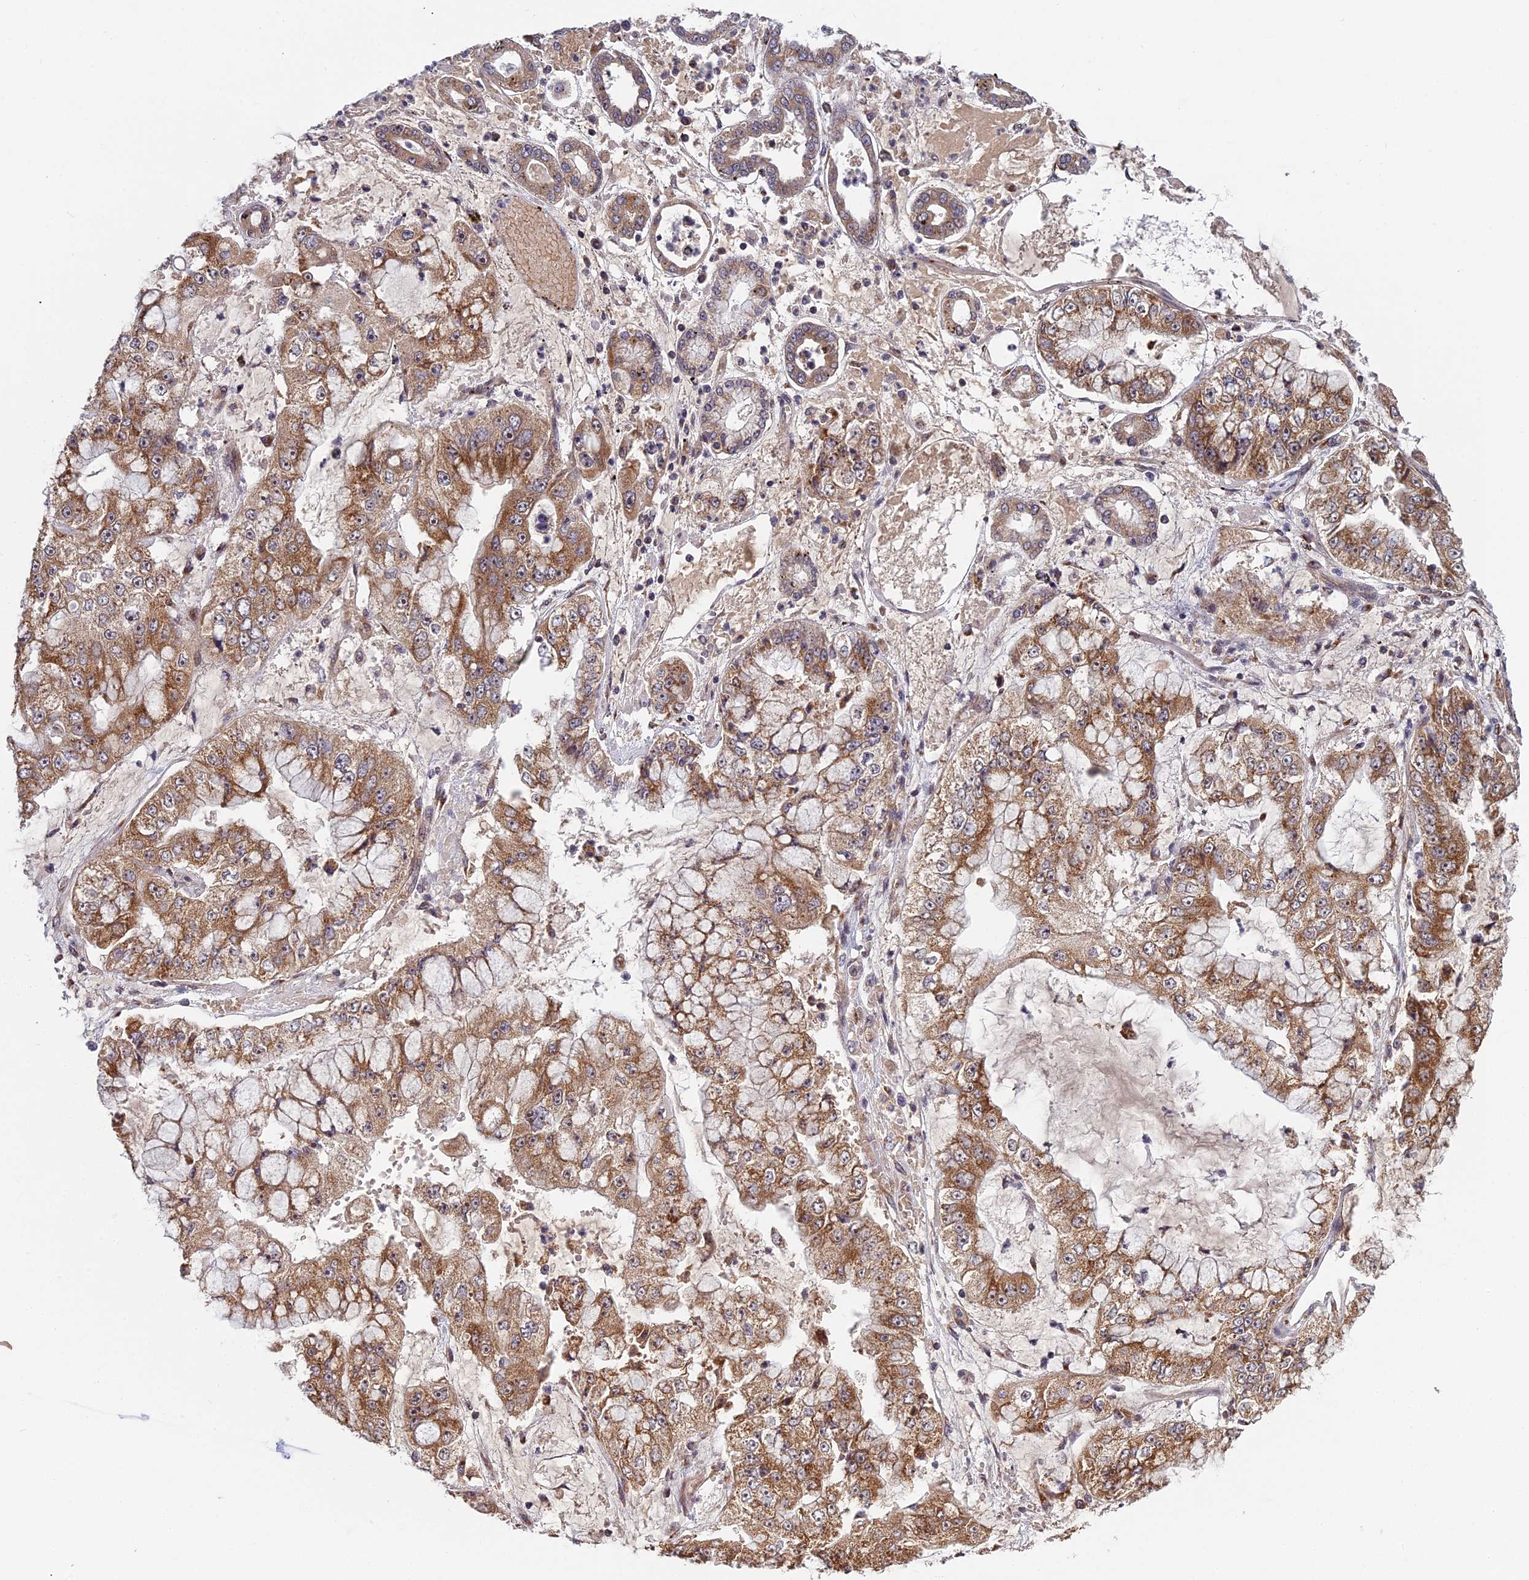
{"staining": {"intensity": "moderate", "quantity": ">75%", "location": "cytoplasmic/membranous"}, "tissue": "stomach cancer", "cell_type": "Tumor cells", "image_type": "cancer", "snomed": [{"axis": "morphology", "description": "Adenocarcinoma, NOS"}, {"axis": "topography", "description": "Stomach"}], "caption": "Protein staining displays moderate cytoplasmic/membranous positivity in about >75% of tumor cells in stomach cancer.", "gene": "MEOX1", "patient": {"sex": "male", "age": 76}}